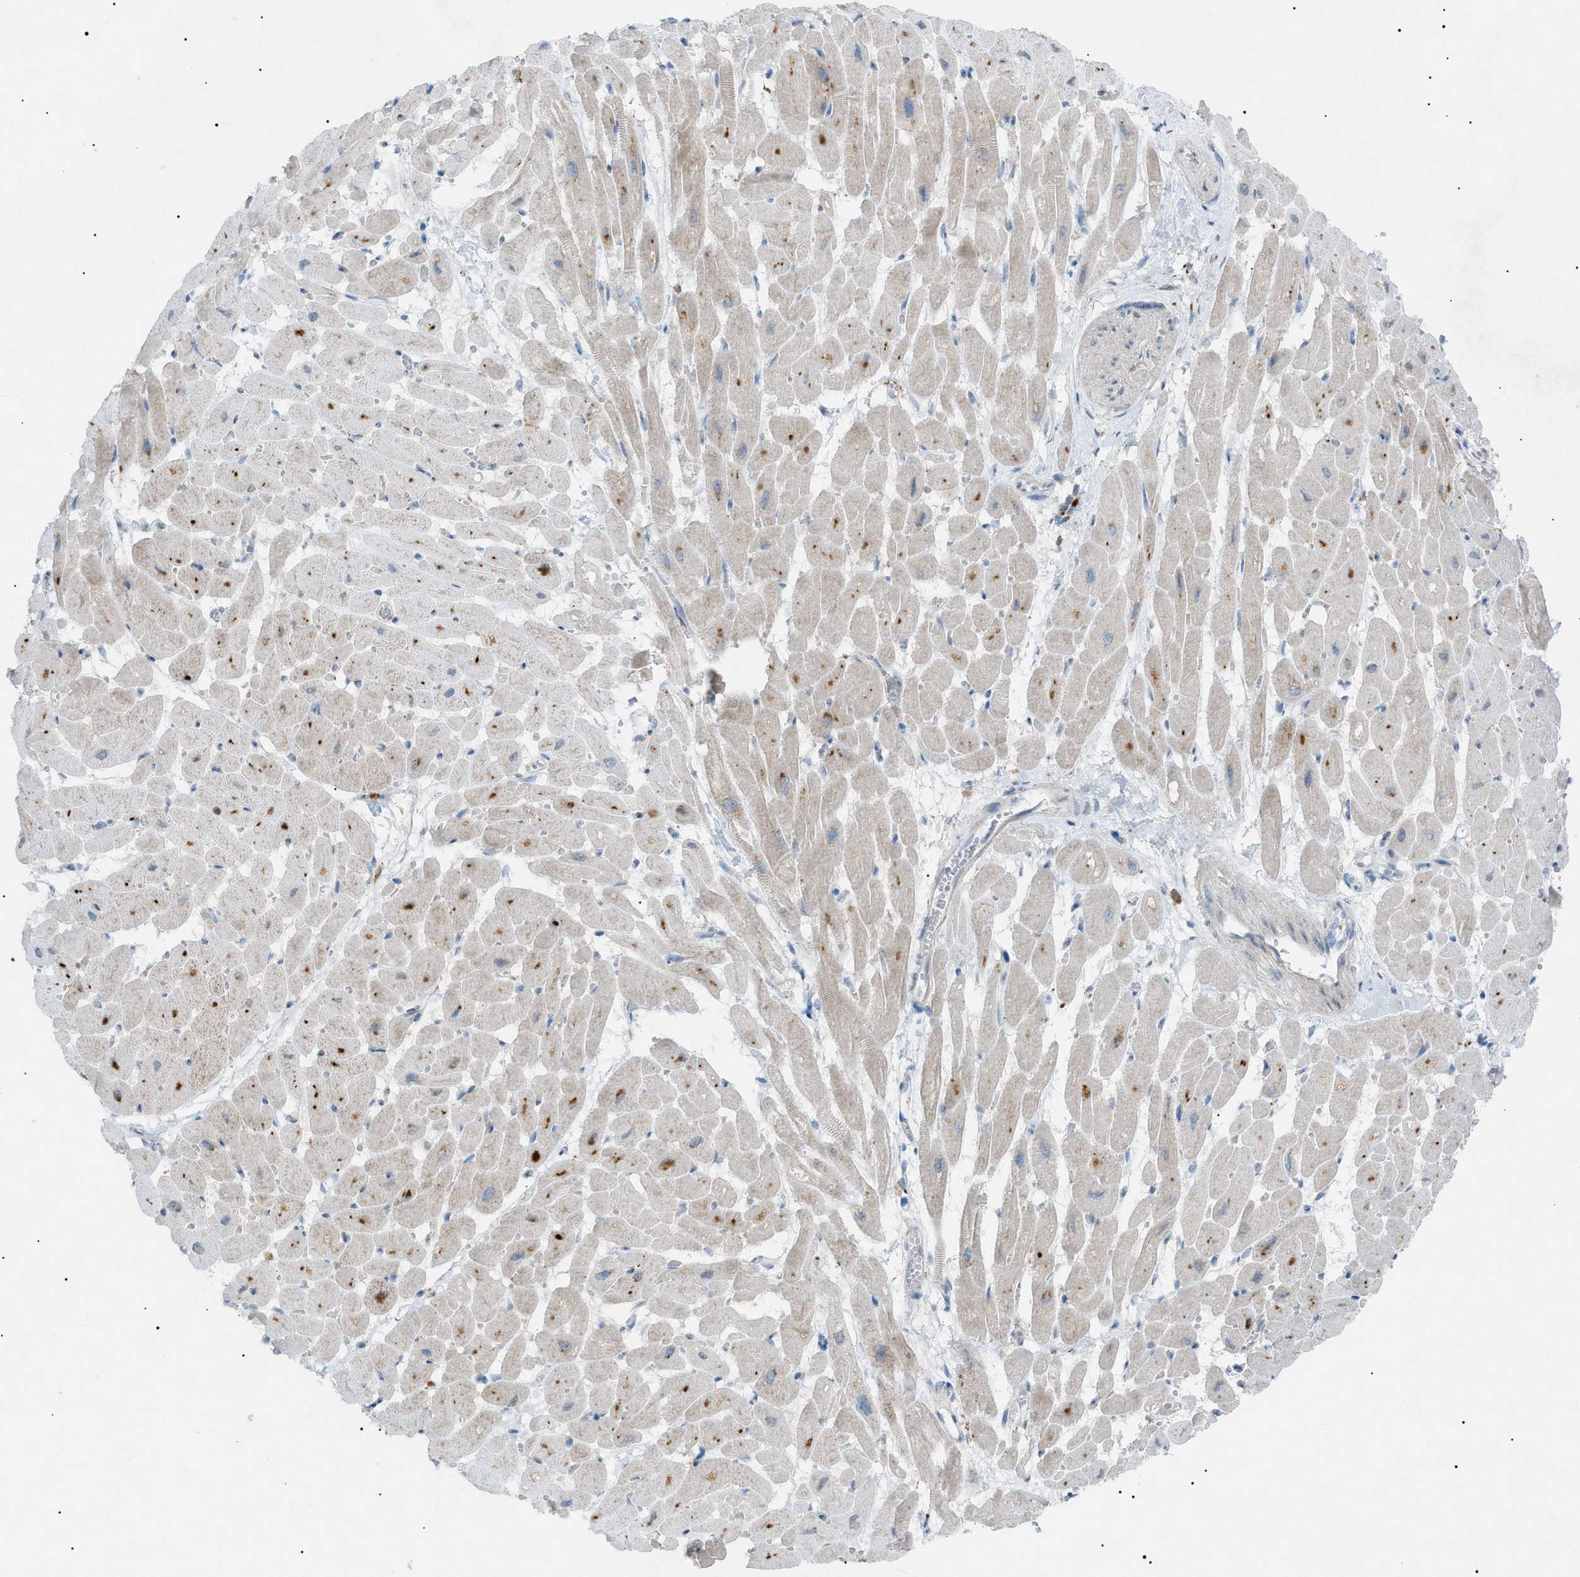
{"staining": {"intensity": "moderate", "quantity": "<25%", "location": "cytoplasmic/membranous"}, "tissue": "heart muscle", "cell_type": "Cardiomyocytes", "image_type": "normal", "snomed": [{"axis": "morphology", "description": "Normal tissue, NOS"}, {"axis": "topography", "description": "Heart"}], "caption": "IHC photomicrograph of normal heart muscle: human heart muscle stained using IHC reveals low levels of moderate protein expression localized specifically in the cytoplasmic/membranous of cardiomyocytes, appearing as a cytoplasmic/membranous brown color.", "gene": "BTK", "patient": {"sex": "male", "age": 45}}